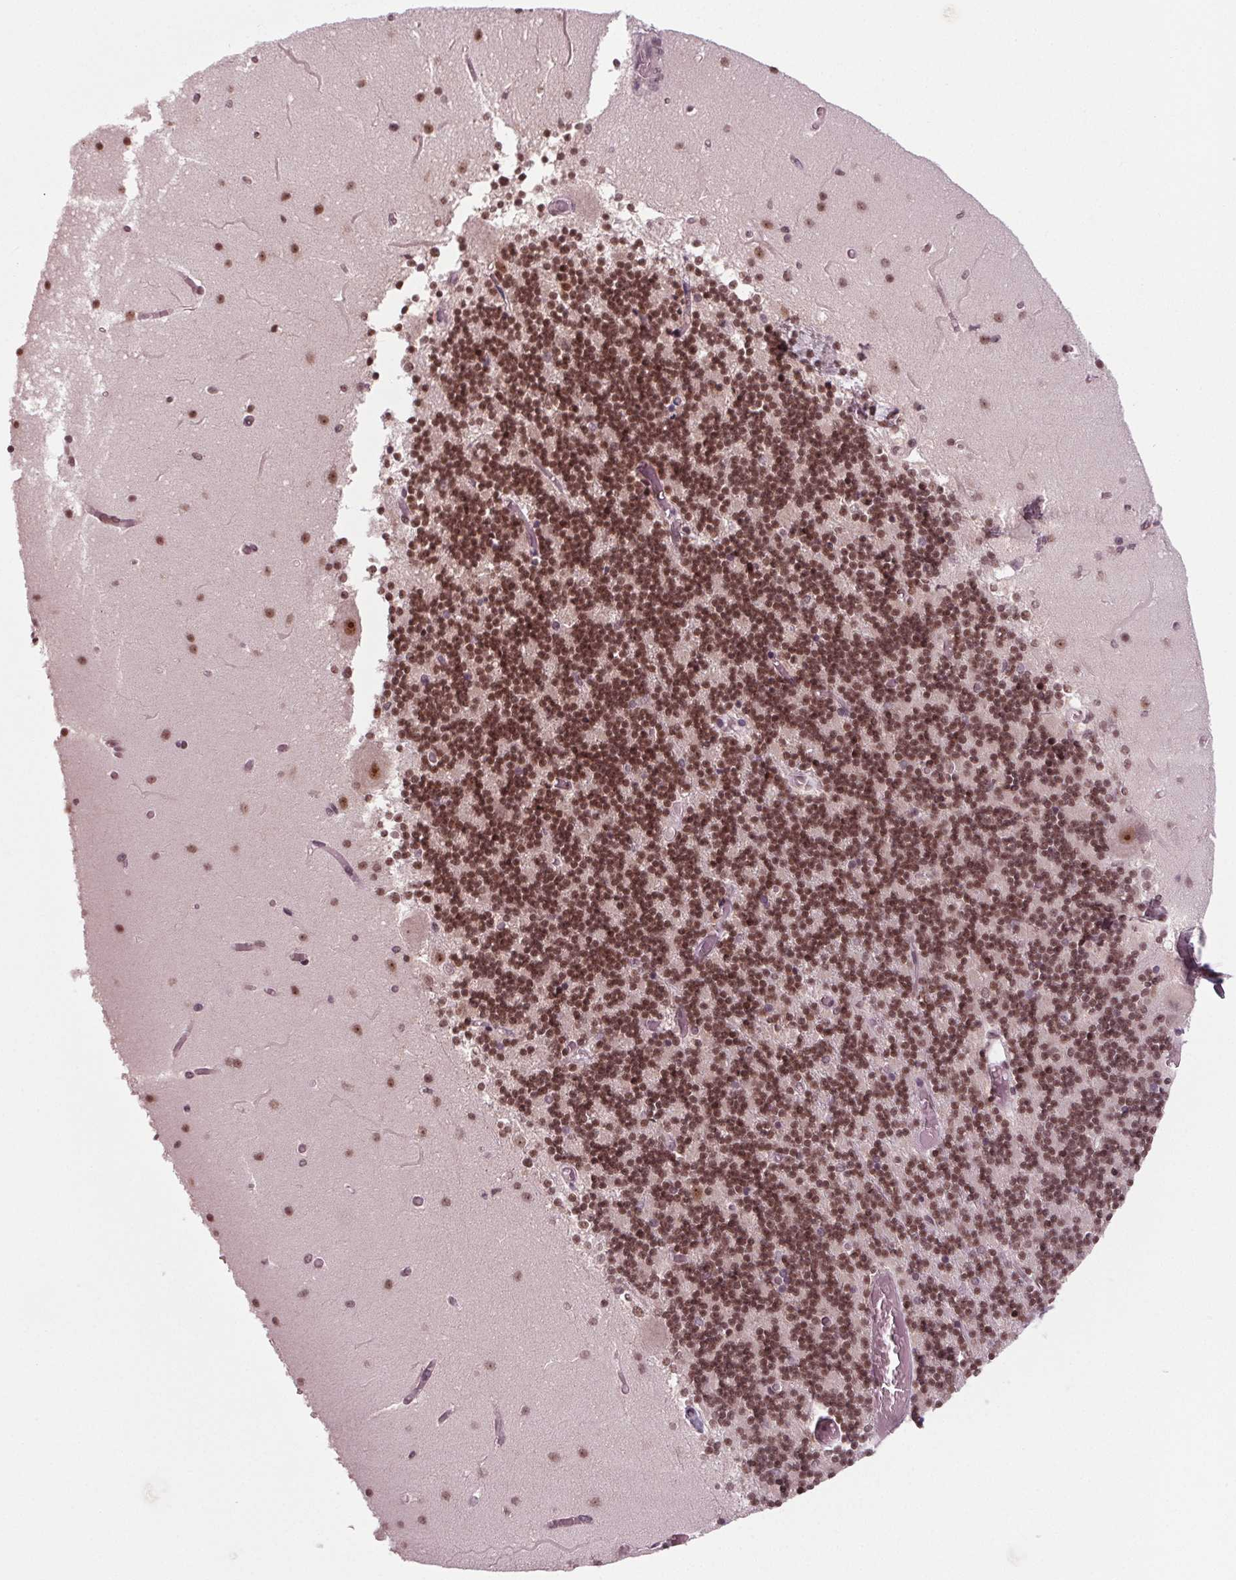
{"staining": {"intensity": "moderate", "quantity": ">75%", "location": "nuclear"}, "tissue": "cerebellum", "cell_type": "Cells in granular layer", "image_type": "normal", "snomed": [{"axis": "morphology", "description": "Normal tissue, NOS"}, {"axis": "topography", "description": "Cerebellum"}], "caption": "Immunohistochemical staining of benign human cerebellum exhibits medium levels of moderate nuclear expression in approximately >75% of cells in granular layer. The staining is performed using DAB brown chromogen to label protein expression. The nuclei are counter-stained blue using hematoxylin.", "gene": "DDX41", "patient": {"sex": "female", "age": 28}}